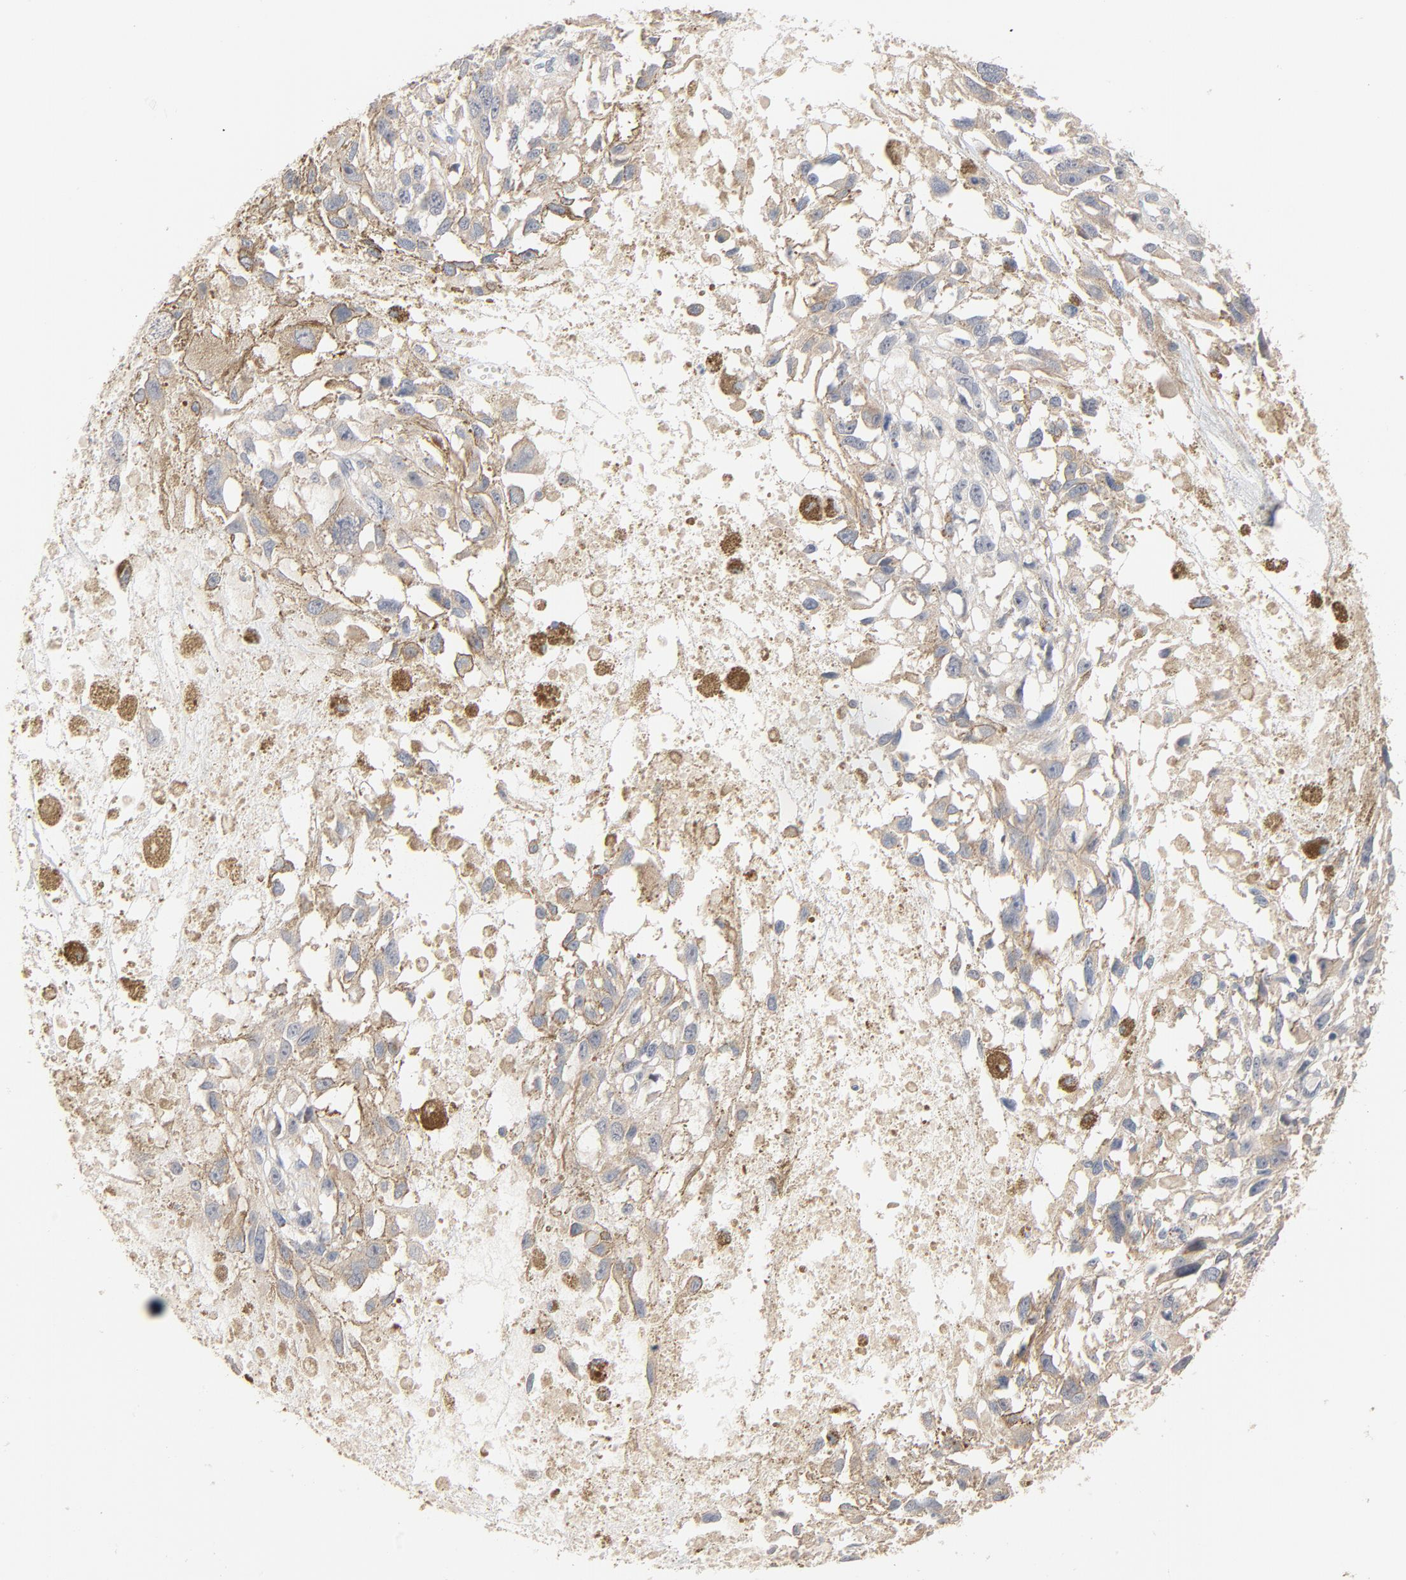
{"staining": {"intensity": "negative", "quantity": "none", "location": "none"}, "tissue": "melanoma", "cell_type": "Tumor cells", "image_type": "cancer", "snomed": [{"axis": "morphology", "description": "Malignant melanoma, Metastatic site"}, {"axis": "topography", "description": "Lymph node"}], "caption": "Immunohistochemistry image of neoplastic tissue: human malignant melanoma (metastatic site) stained with DAB (3,3'-diaminobenzidine) shows no significant protein expression in tumor cells.", "gene": "ZDHHC8", "patient": {"sex": "male", "age": 59}}